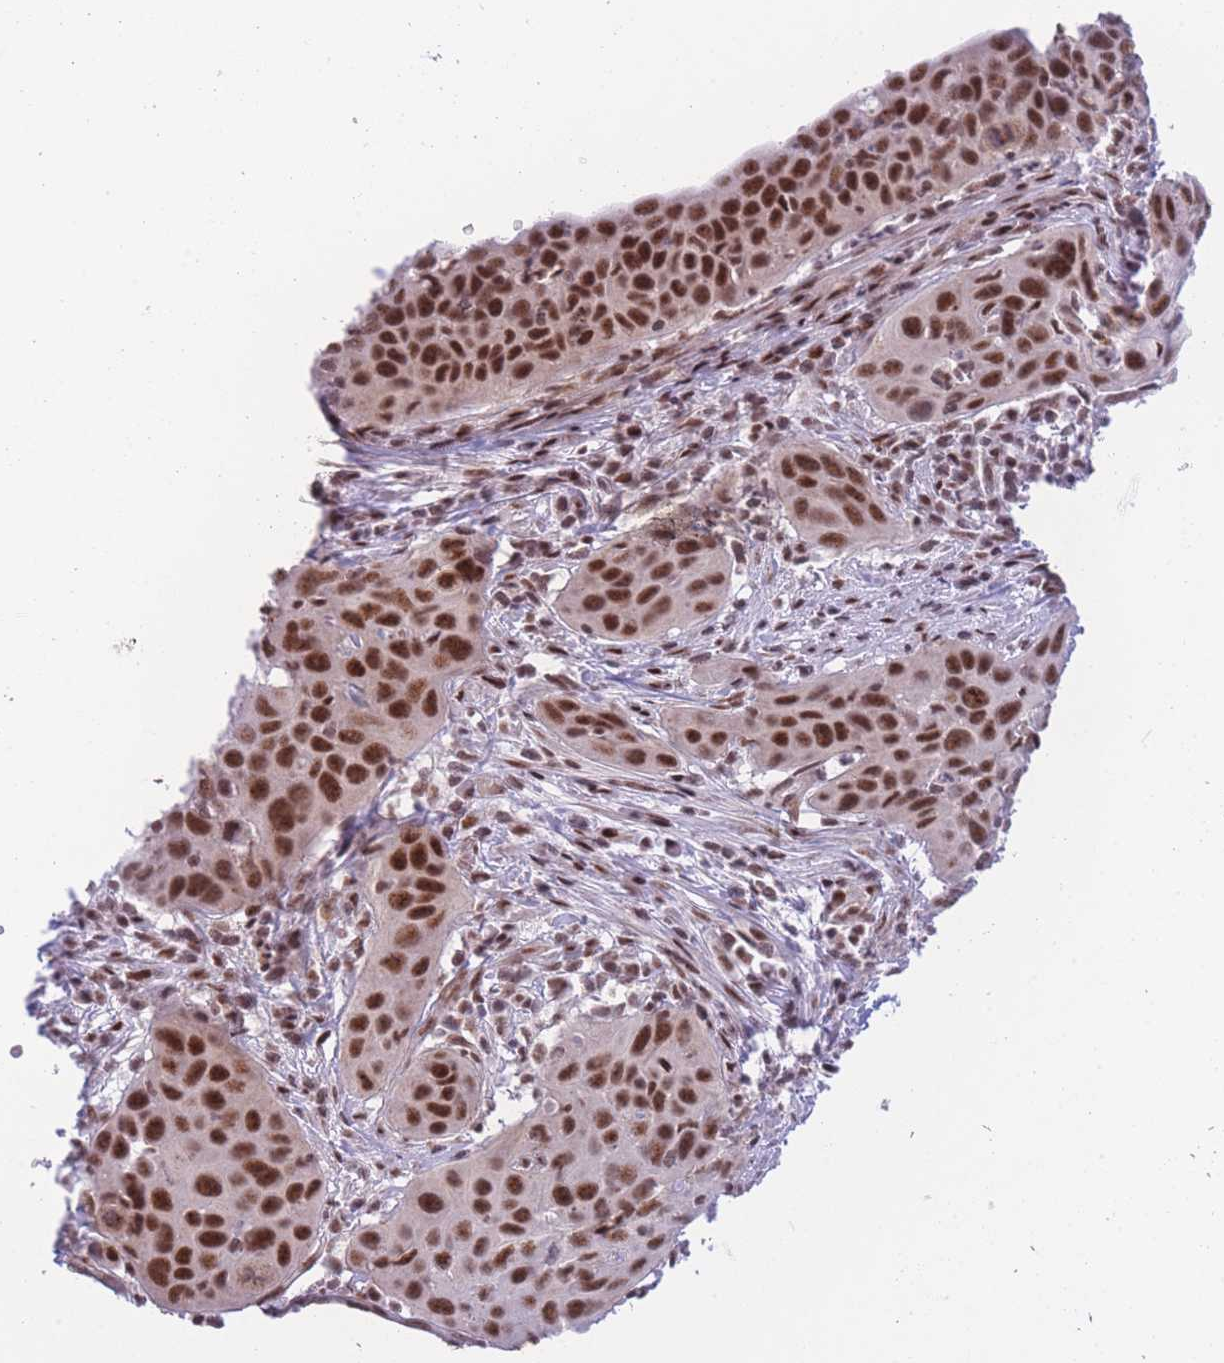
{"staining": {"intensity": "strong", "quantity": ">75%", "location": "nuclear"}, "tissue": "cervical cancer", "cell_type": "Tumor cells", "image_type": "cancer", "snomed": [{"axis": "morphology", "description": "Squamous cell carcinoma, NOS"}, {"axis": "topography", "description": "Cervix"}], "caption": "Cervical squamous cell carcinoma tissue exhibits strong nuclear expression in about >75% of tumor cells, visualized by immunohistochemistry.", "gene": "PCIF1", "patient": {"sex": "female", "age": 36}}